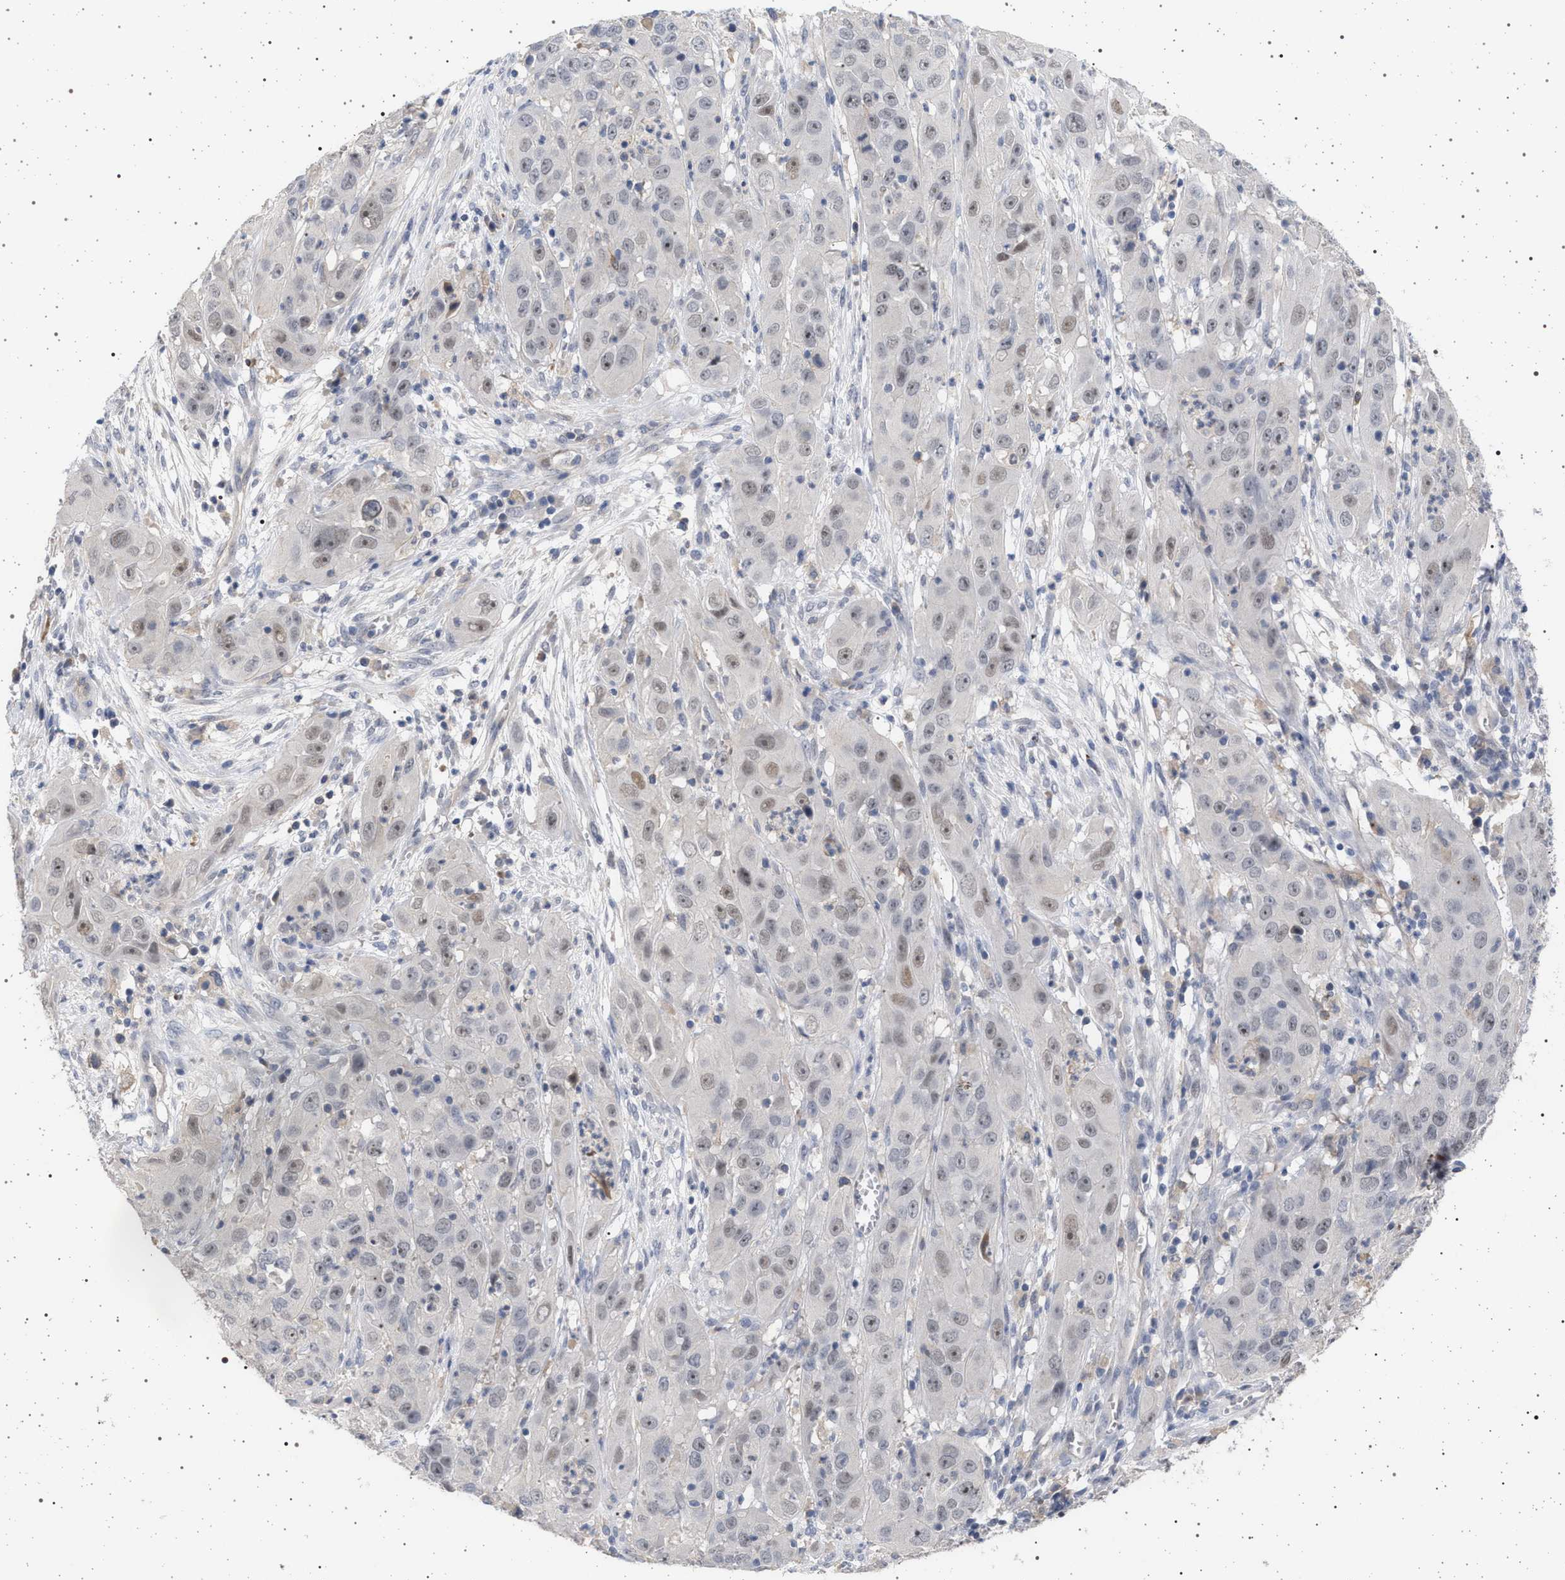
{"staining": {"intensity": "weak", "quantity": "<25%", "location": "nuclear"}, "tissue": "cervical cancer", "cell_type": "Tumor cells", "image_type": "cancer", "snomed": [{"axis": "morphology", "description": "Squamous cell carcinoma, NOS"}, {"axis": "topography", "description": "Cervix"}], "caption": "IHC image of cervical cancer (squamous cell carcinoma) stained for a protein (brown), which reveals no expression in tumor cells.", "gene": "RBM48", "patient": {"sex": "female", "age": 32}}